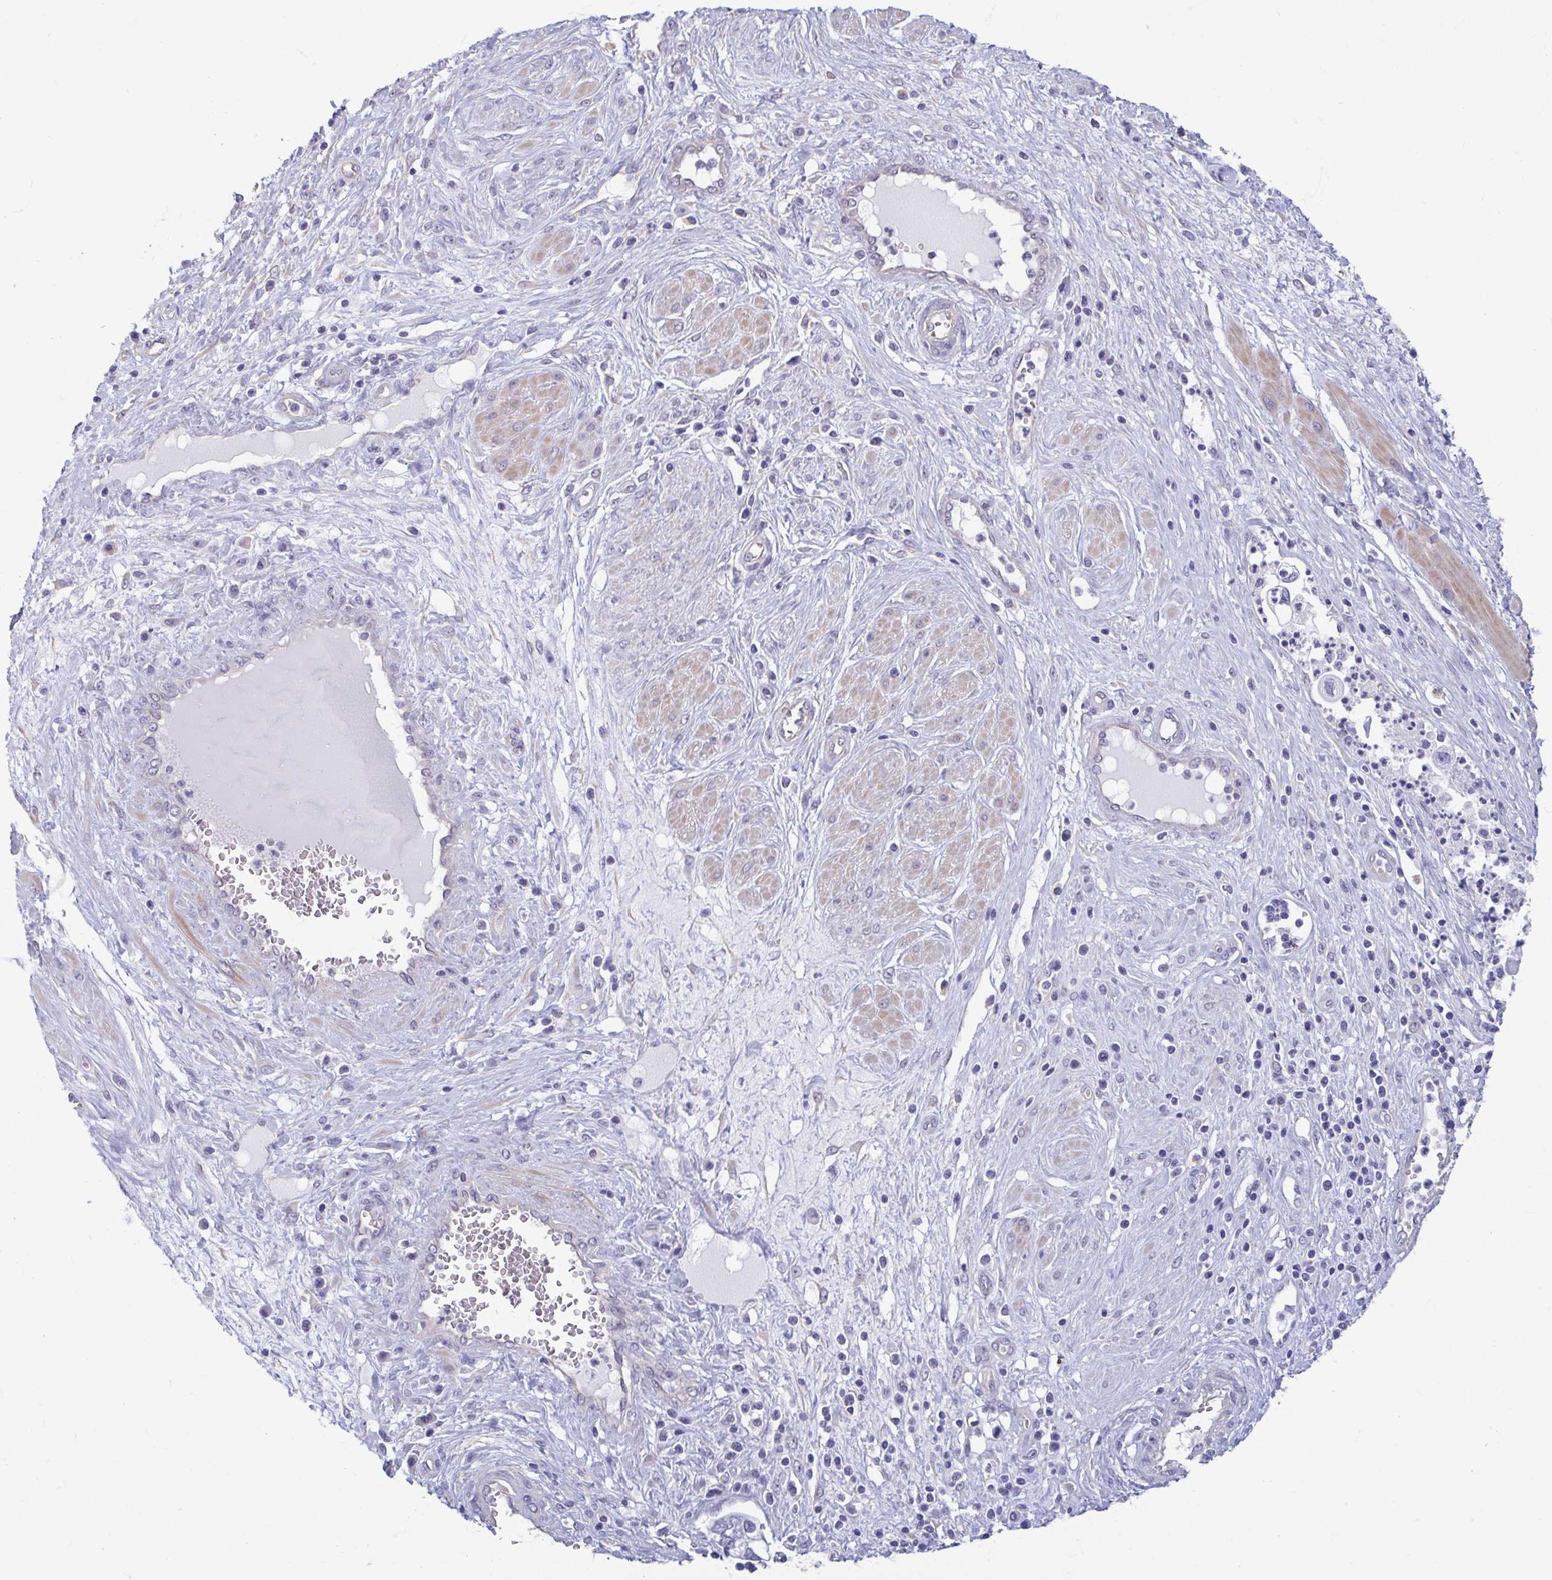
{"staining": {"intensity": "negative", "quantity": "none", "location": "none"}, "tissue": "cervical cancer", "cell_type": "Tumor cells", "image_type": "cancer", "snomed": [{"axis": "morphology", "description": "Squamous cell carcinoma, NOS"}, {"axis": "topography", "description": "Cervix"}], "caption": "An immunohistochemistry micrograph of squamous cell carcinoma (cervical) is shown. There is no staining in tumor cells of squamous cell carcinoma (cervical).", "gene": "MORC4", "patient": {"sex": "female", "age": 36}}